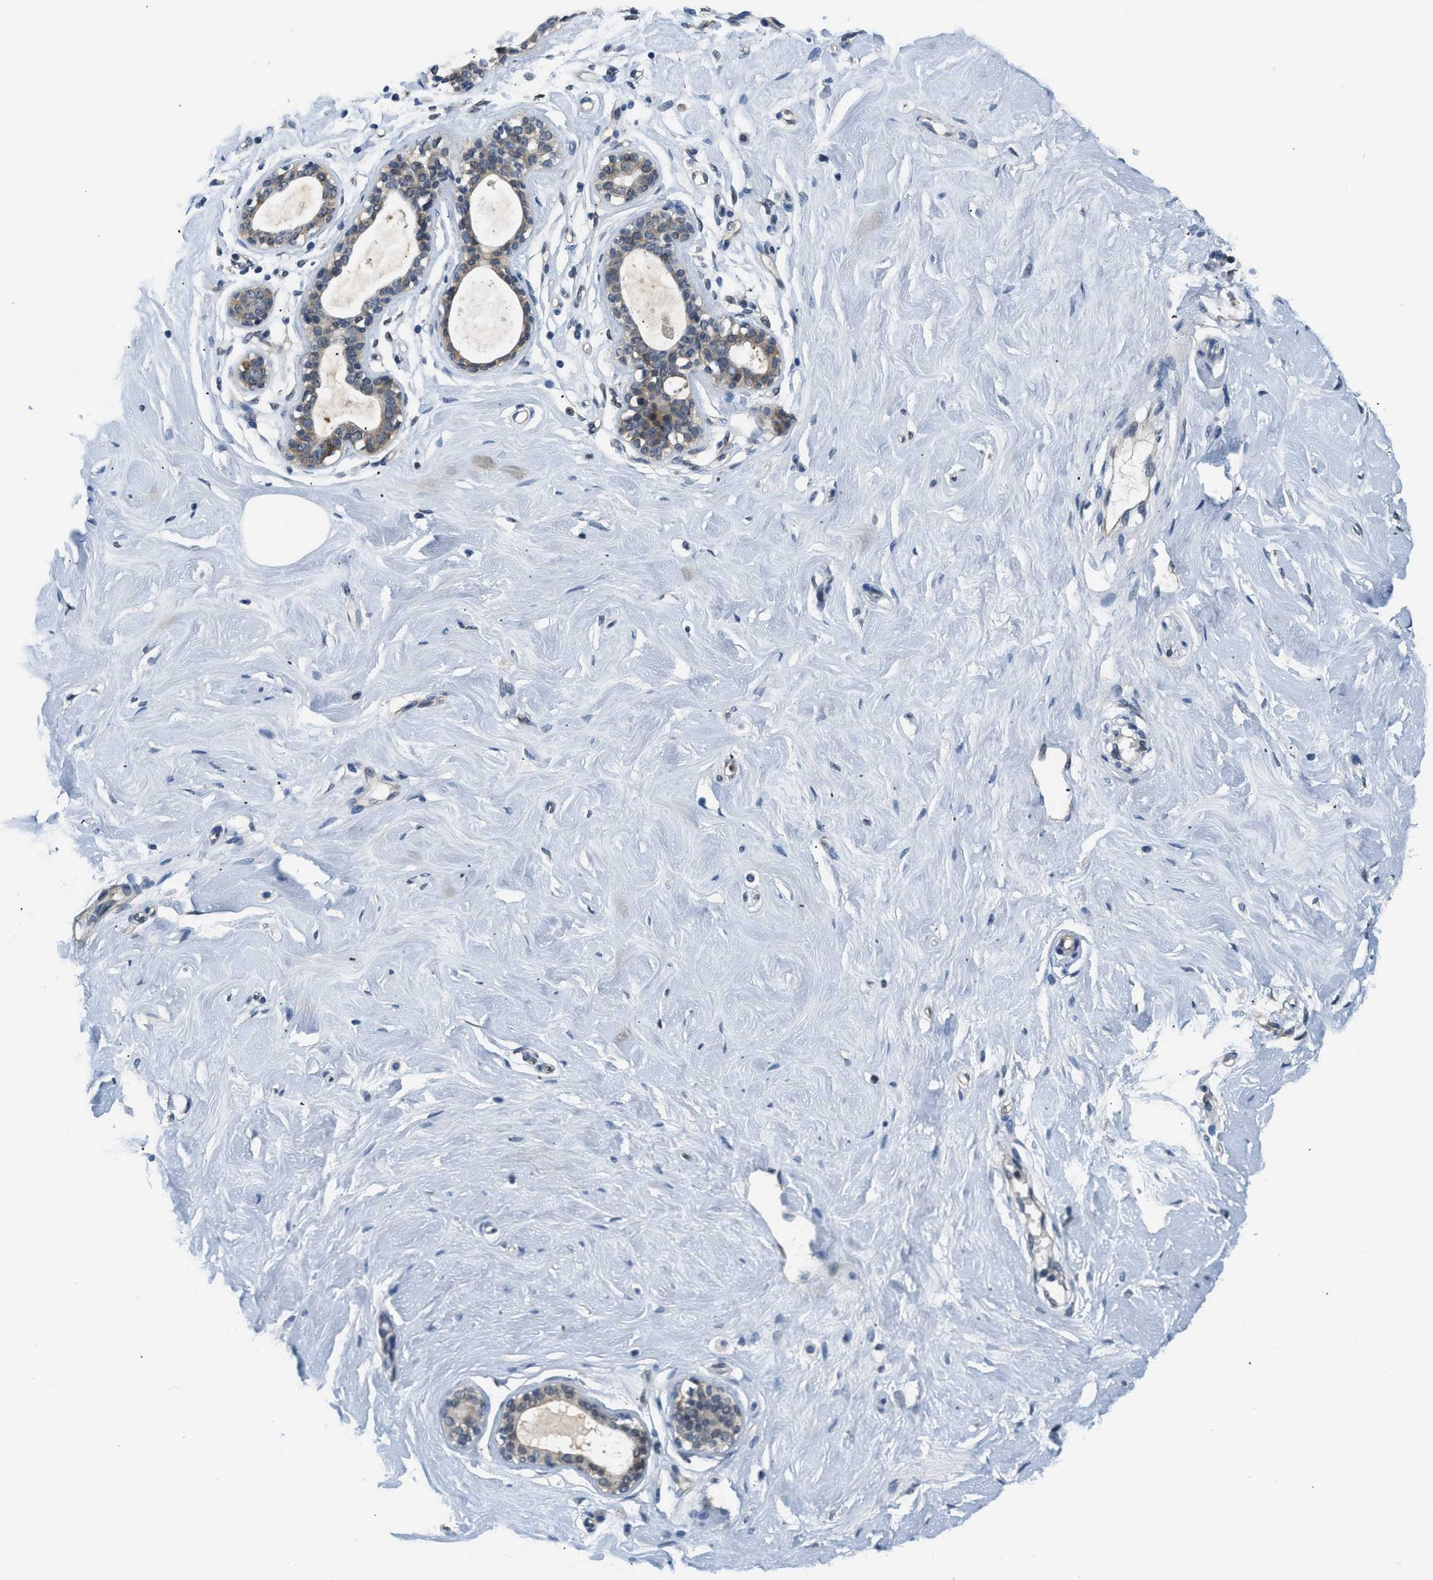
{"staining": {"intensity": "negative", "quantity": "none", "location": "none"}, "tissue": "breast", "cell_type": "Adipocytes", "image_type": "normal", "snomed": [{"axis": "morphology", "description": "Normal tissue, NOS"}, {"axis": "topography", "description": "Breast"}], "caption": "Human breast stained for a protein using IHC shows no positivity in adipocytes.", "gene": "EIF4EBP2", "patient": {"sex": "female", "age": 23}}